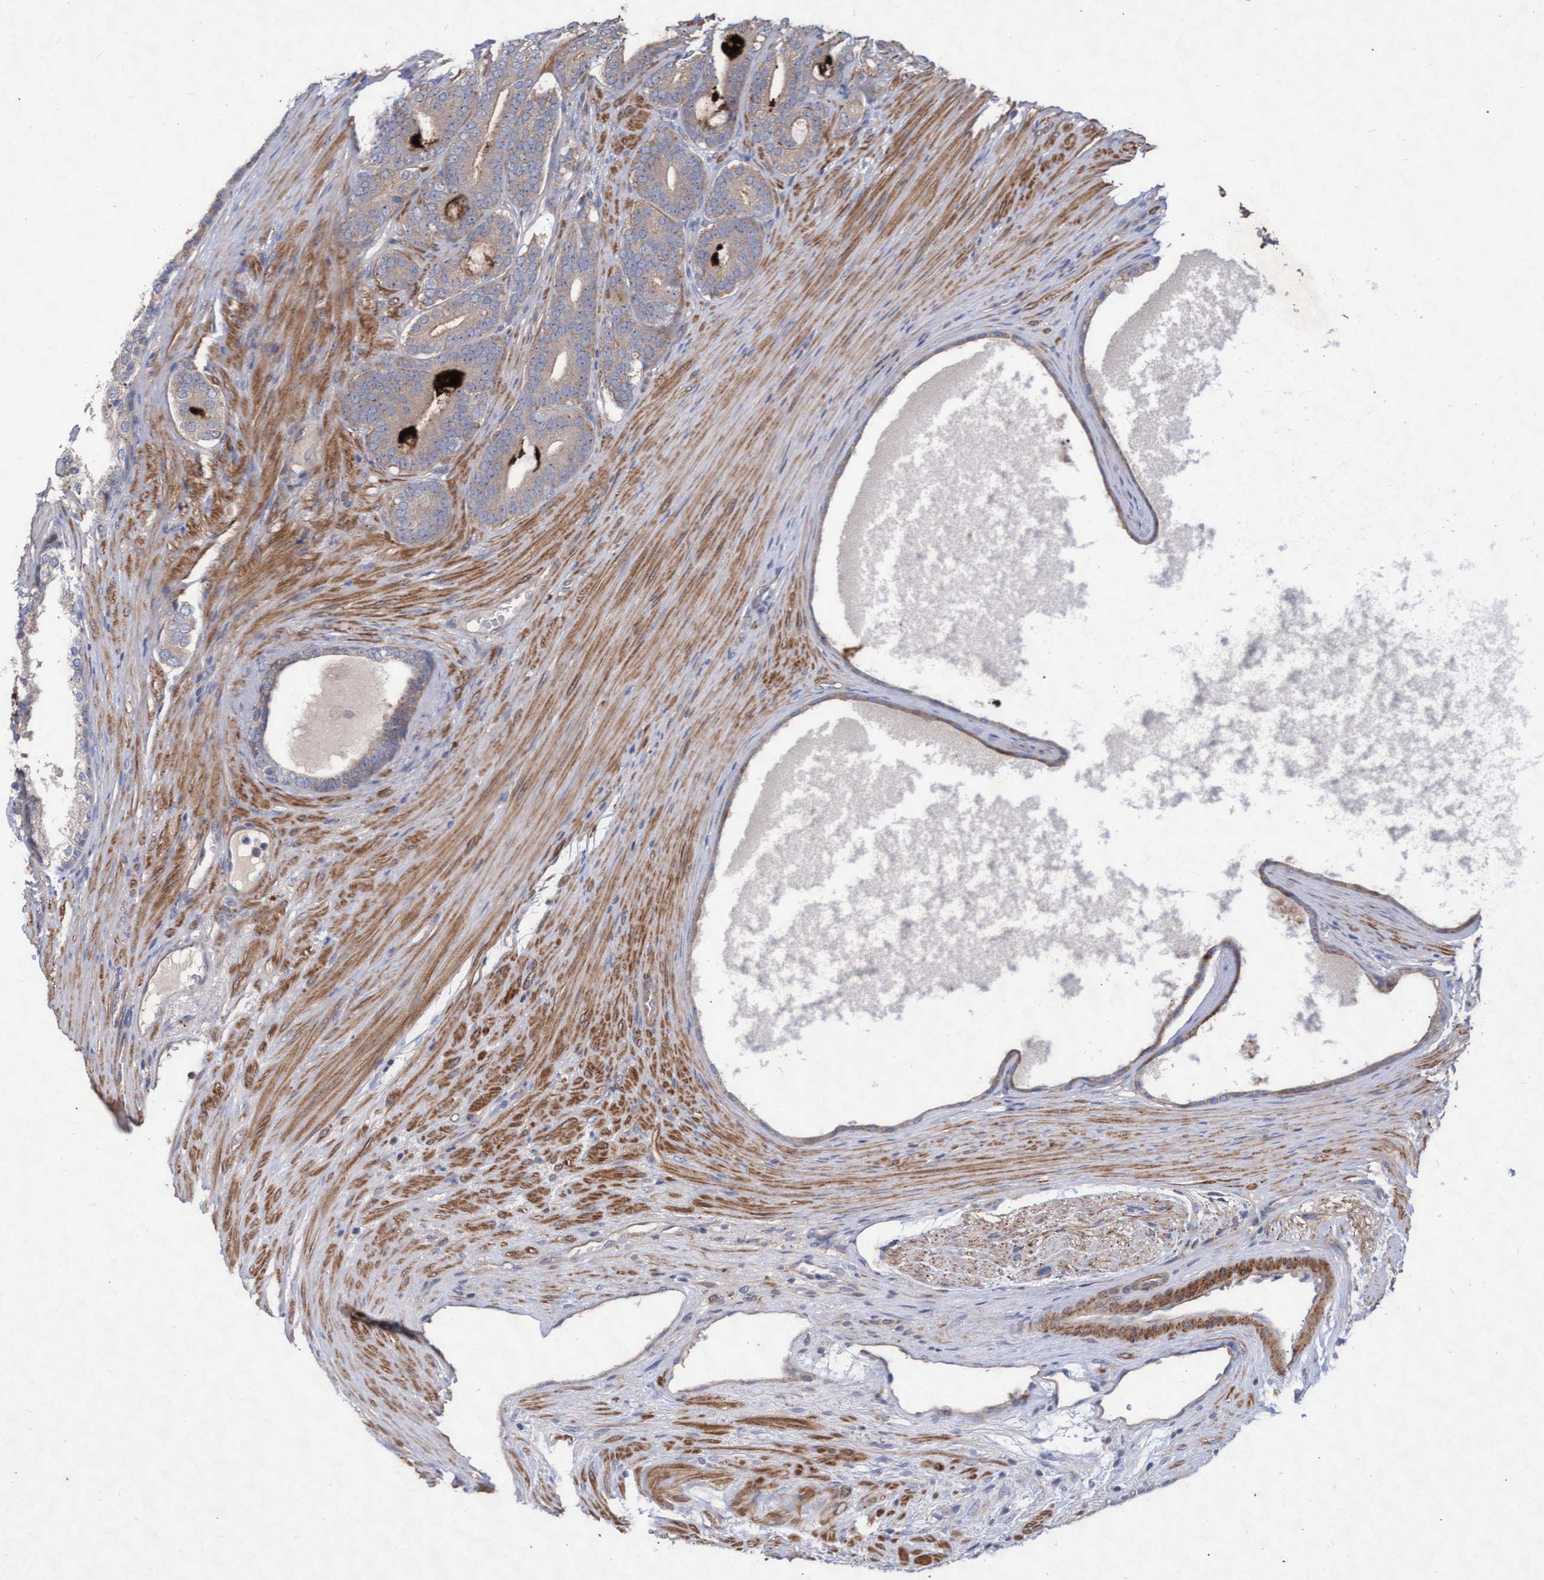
{"staining": {"intensity": "weak", "quantity": ">75%", "location": "cytoplasmic/membranous"}, "tissue": "prostate cancer", "cell_type": "Tumor cells", "image_type": "cancer", "snomed": [{"axis": "morphology", "description": "Adenocarcinoma, High grade"}, {"axis": "topography", "description": "Prostate"}], "caption": "This is an image of immunohistochemistry staining of prostate cancer, which shows weak expression in the cytoplasmic/membranous of tumor cells.", "gene": "ABCF2", "patient": {"sex": "male", "age": 60}}